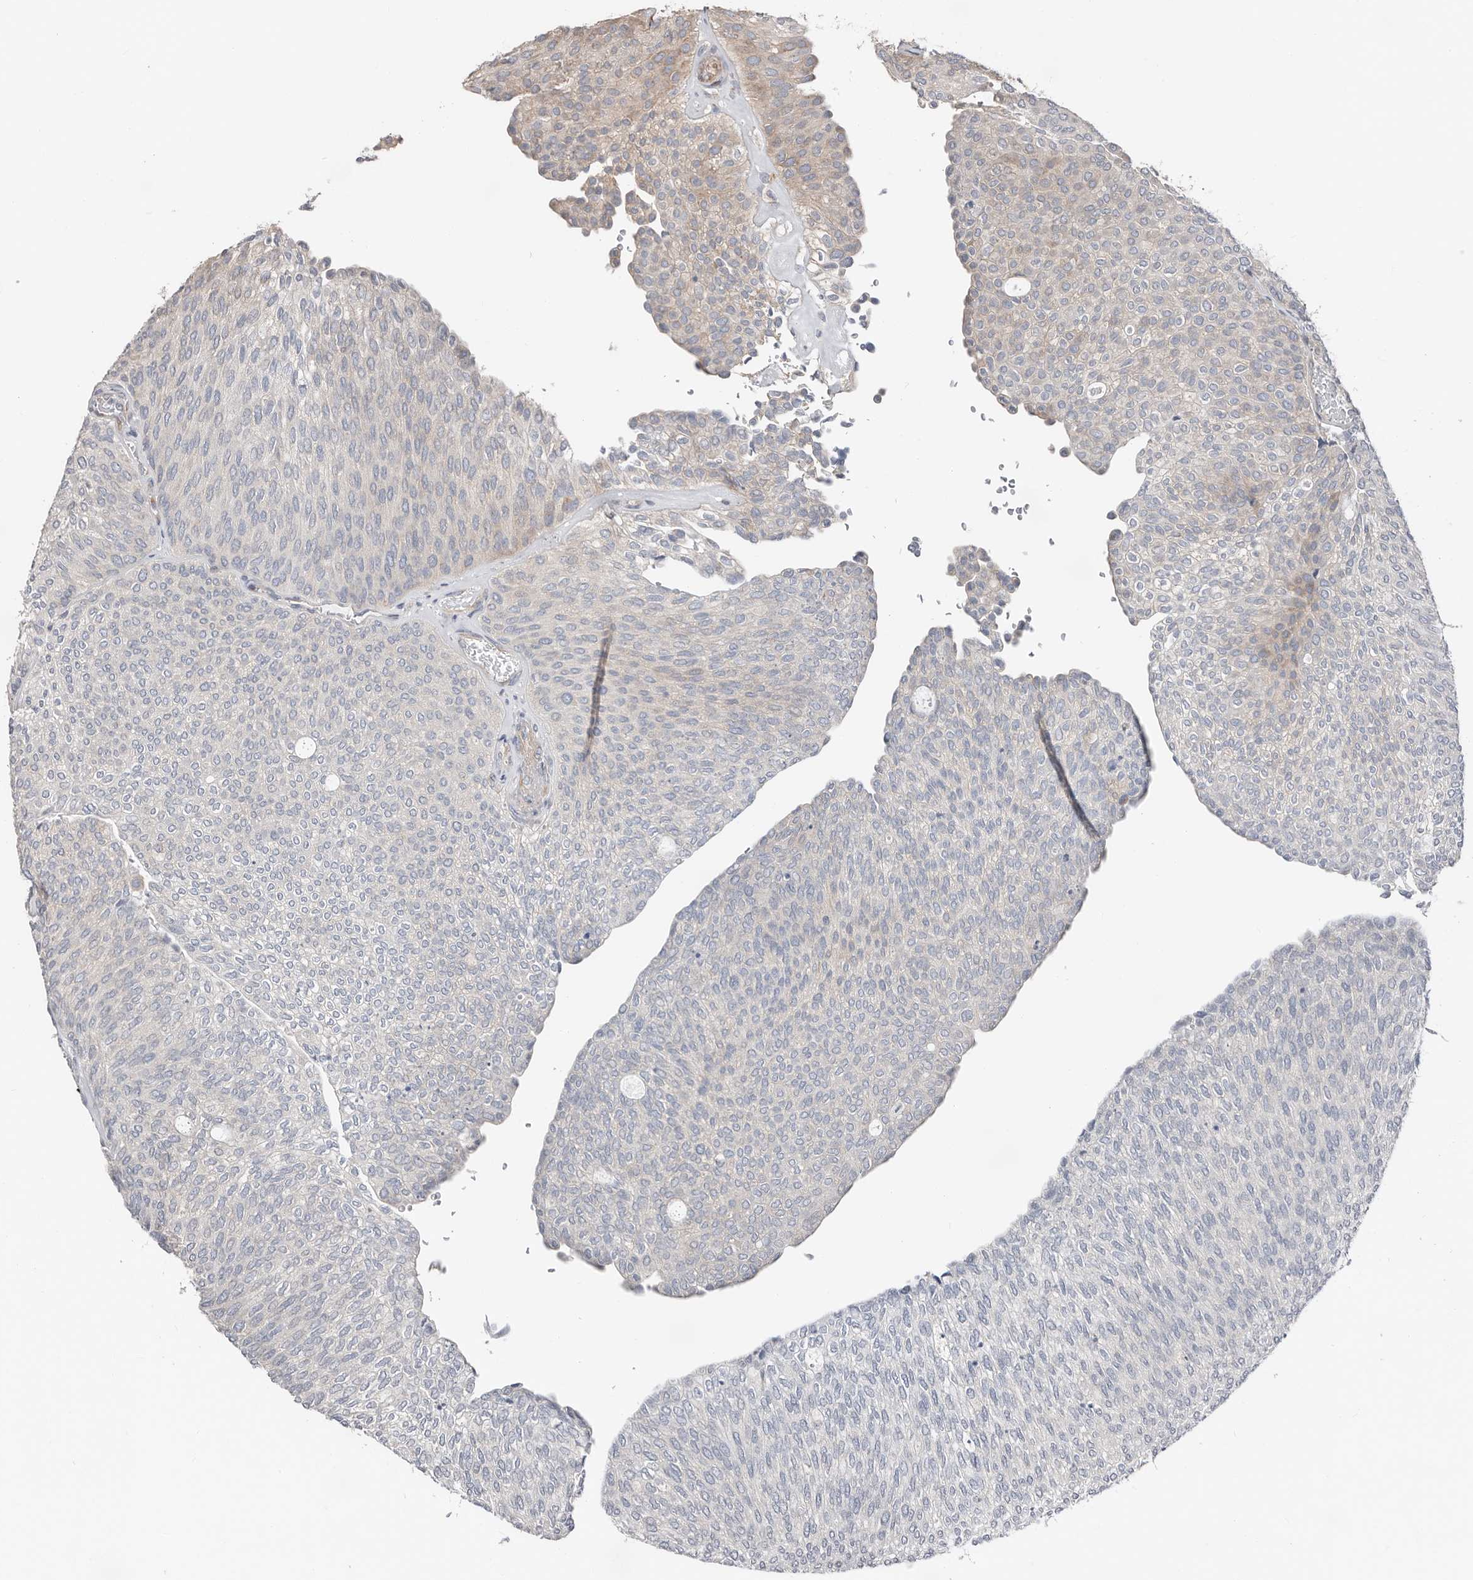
{"staining": {"intensity": "moderate", "quantity": "<25%", "location": "cytoplasmic/membranous"}, "tissue": "urothelial cancer", "cell_type": "Tumor cells", "image_type": "cancer", "snomed": [{"axis": "morphology", "description": "Urothelial carcinoma, Low grade"}, {"axis": "topography", "description": "Urinary bladder"}], "caption": "Approximately <25% of tumor cells in human urothelial cancer show moderate cytoplasmic/membranous protein expression as visualized by brown immunohistochemical staining.", "gene": "ASRGL1", "patient": {"sex": "female", "age": 79}}